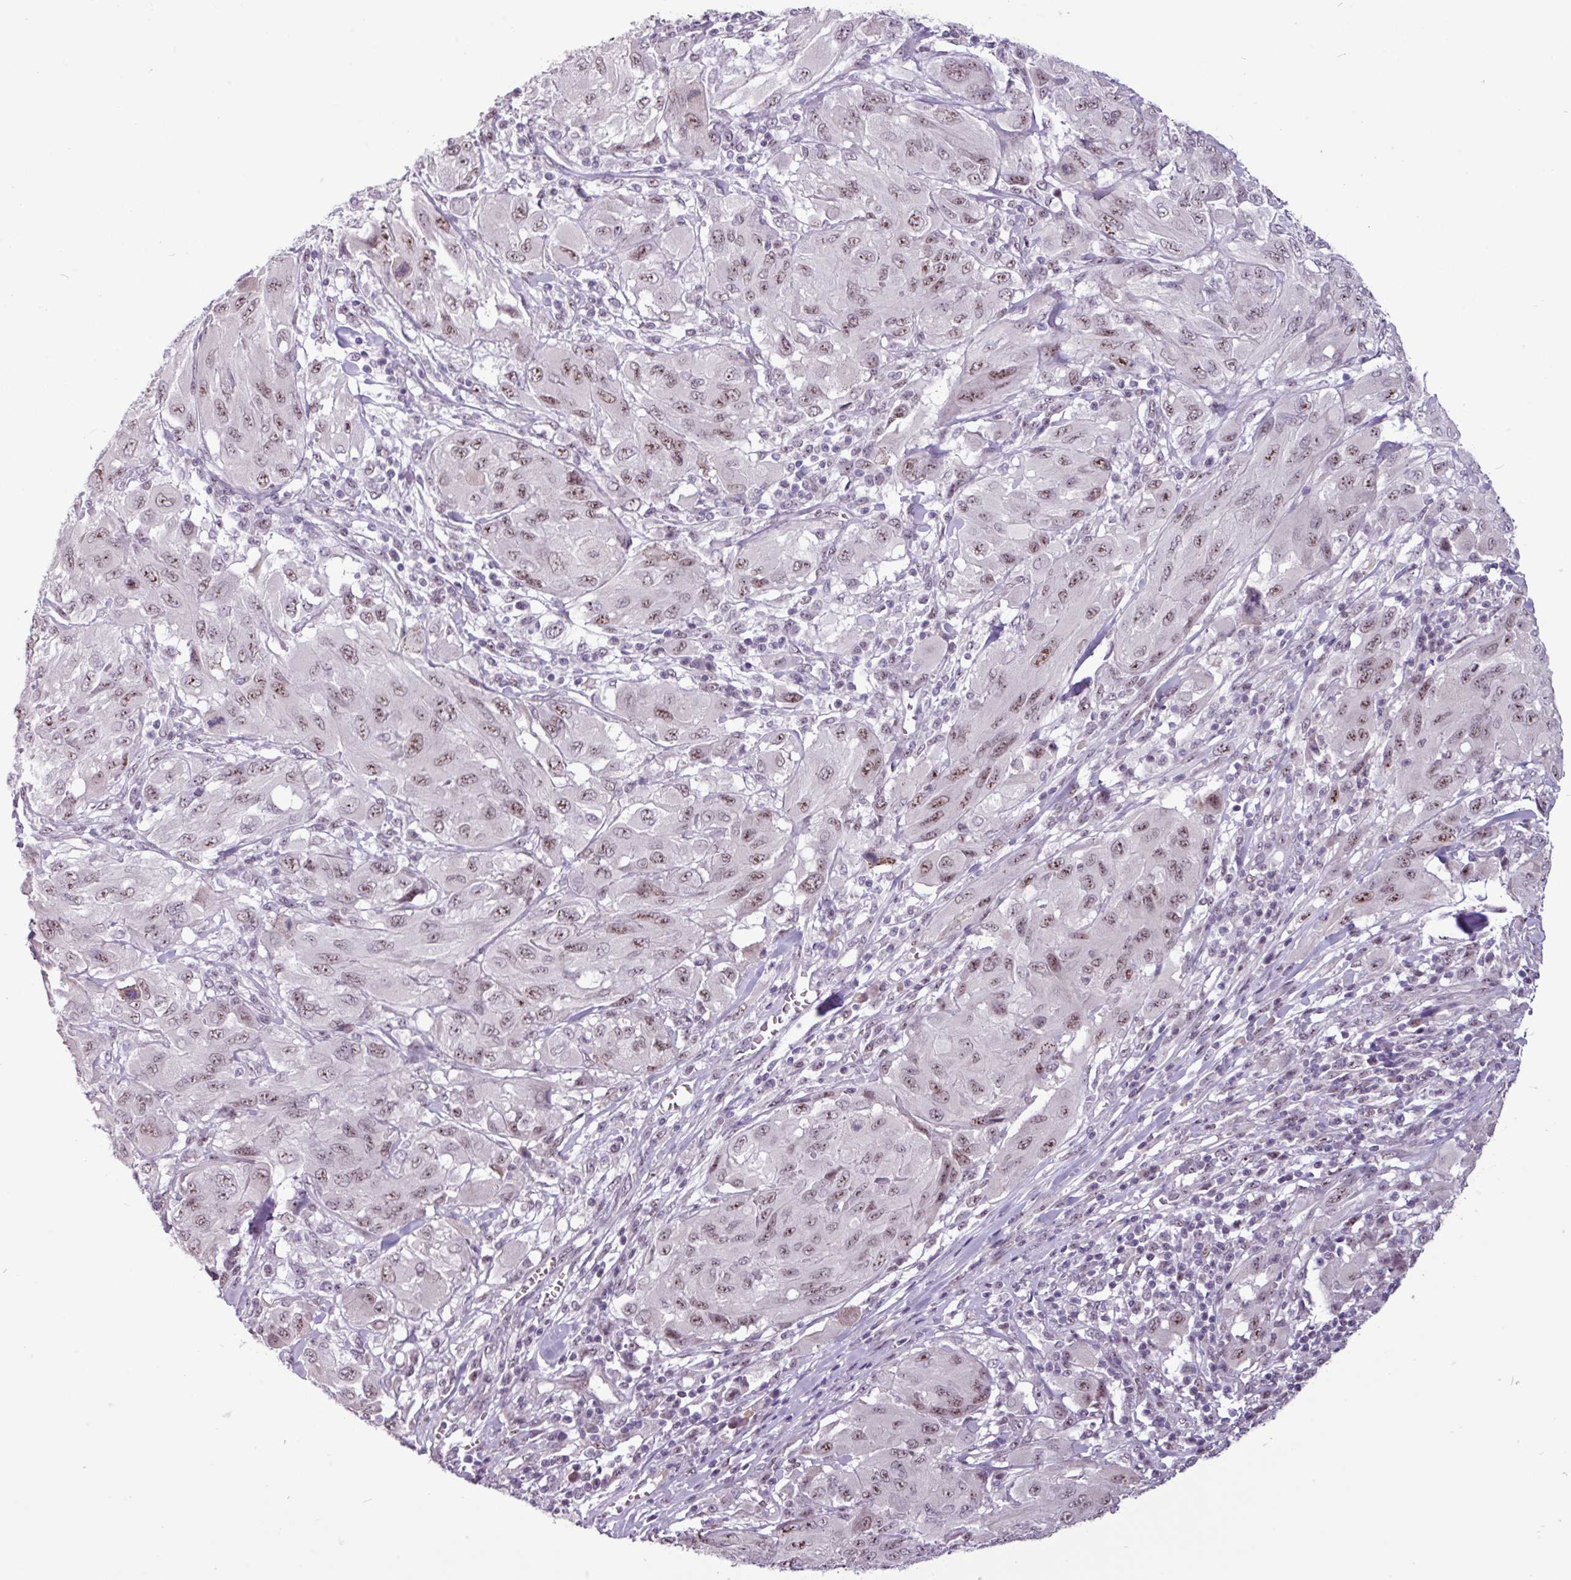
{"staining": {"intensity": "moderate", "quantity": ">75%", "location": "nuclear"}, "tissue": "melanoma", "cell_type": "Tumor cells", "image_type": "cancer", "snomed": [{"axis": "morphology", "description": "Malignant melanoma, NOS"}, {"axis": "topography", "description": "Skin"}], "caption": "DAB (3,3'-diaminobenzidine) immunohistochemical staining of human melanoma shows moderate nuclear protein staining in about >75% of tumor cells. (Stains: DAB in brown, nuclei in blue, Microscopy: brightfield microscopy at high magnification).", "gene": "UTP18", "patient": {"sex": "female", "age": 91}}